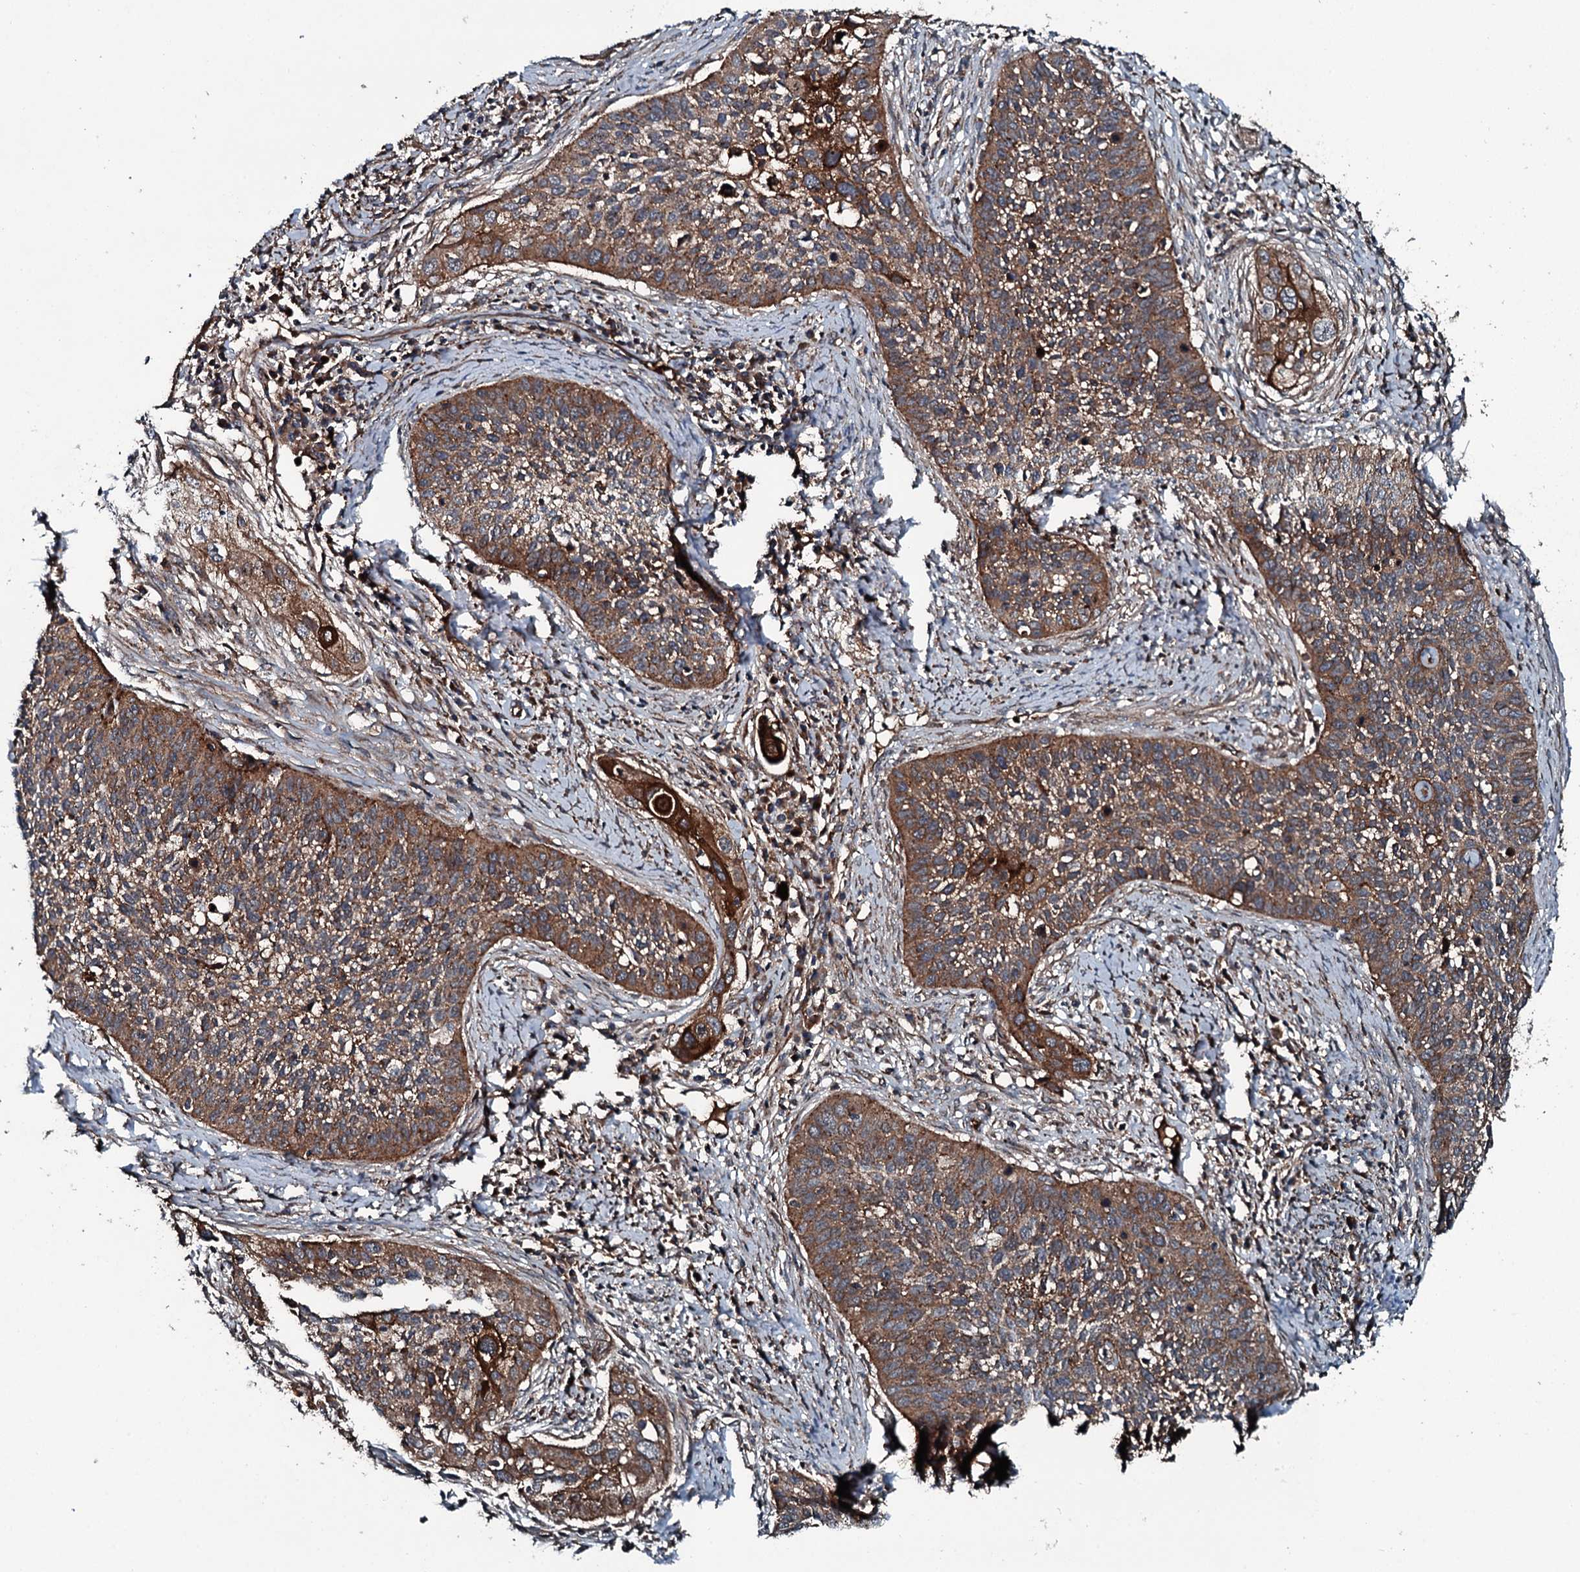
{"staining": {"intensity": "strong", "quantity": ">75%", "location": "cytoplasmic/membranous"}, "tissue": "cervical cancer", "cell_type": "Tumor cells", "image_type": "cancer", "snomed": [{"axis": "morphology", "description": "Squamous cell carcinoma, NOS"}, {"axis": "topography", "description": "Cervix"}], "caption": "High-magnification brightfield microscopy of cervical cancer stained with DAB (3,3'-diaminobenzidine) (brown) and counterstained with hematoxylin (blue). tumor cells exhibit strong cytoplasmic/membranous staining is seen in approximately>75% of cells. (Brightfield microscopy of DAB IHC at high magnification).", "gene": "TRIM7", "patient": {"sex": "female", "age": 34}}